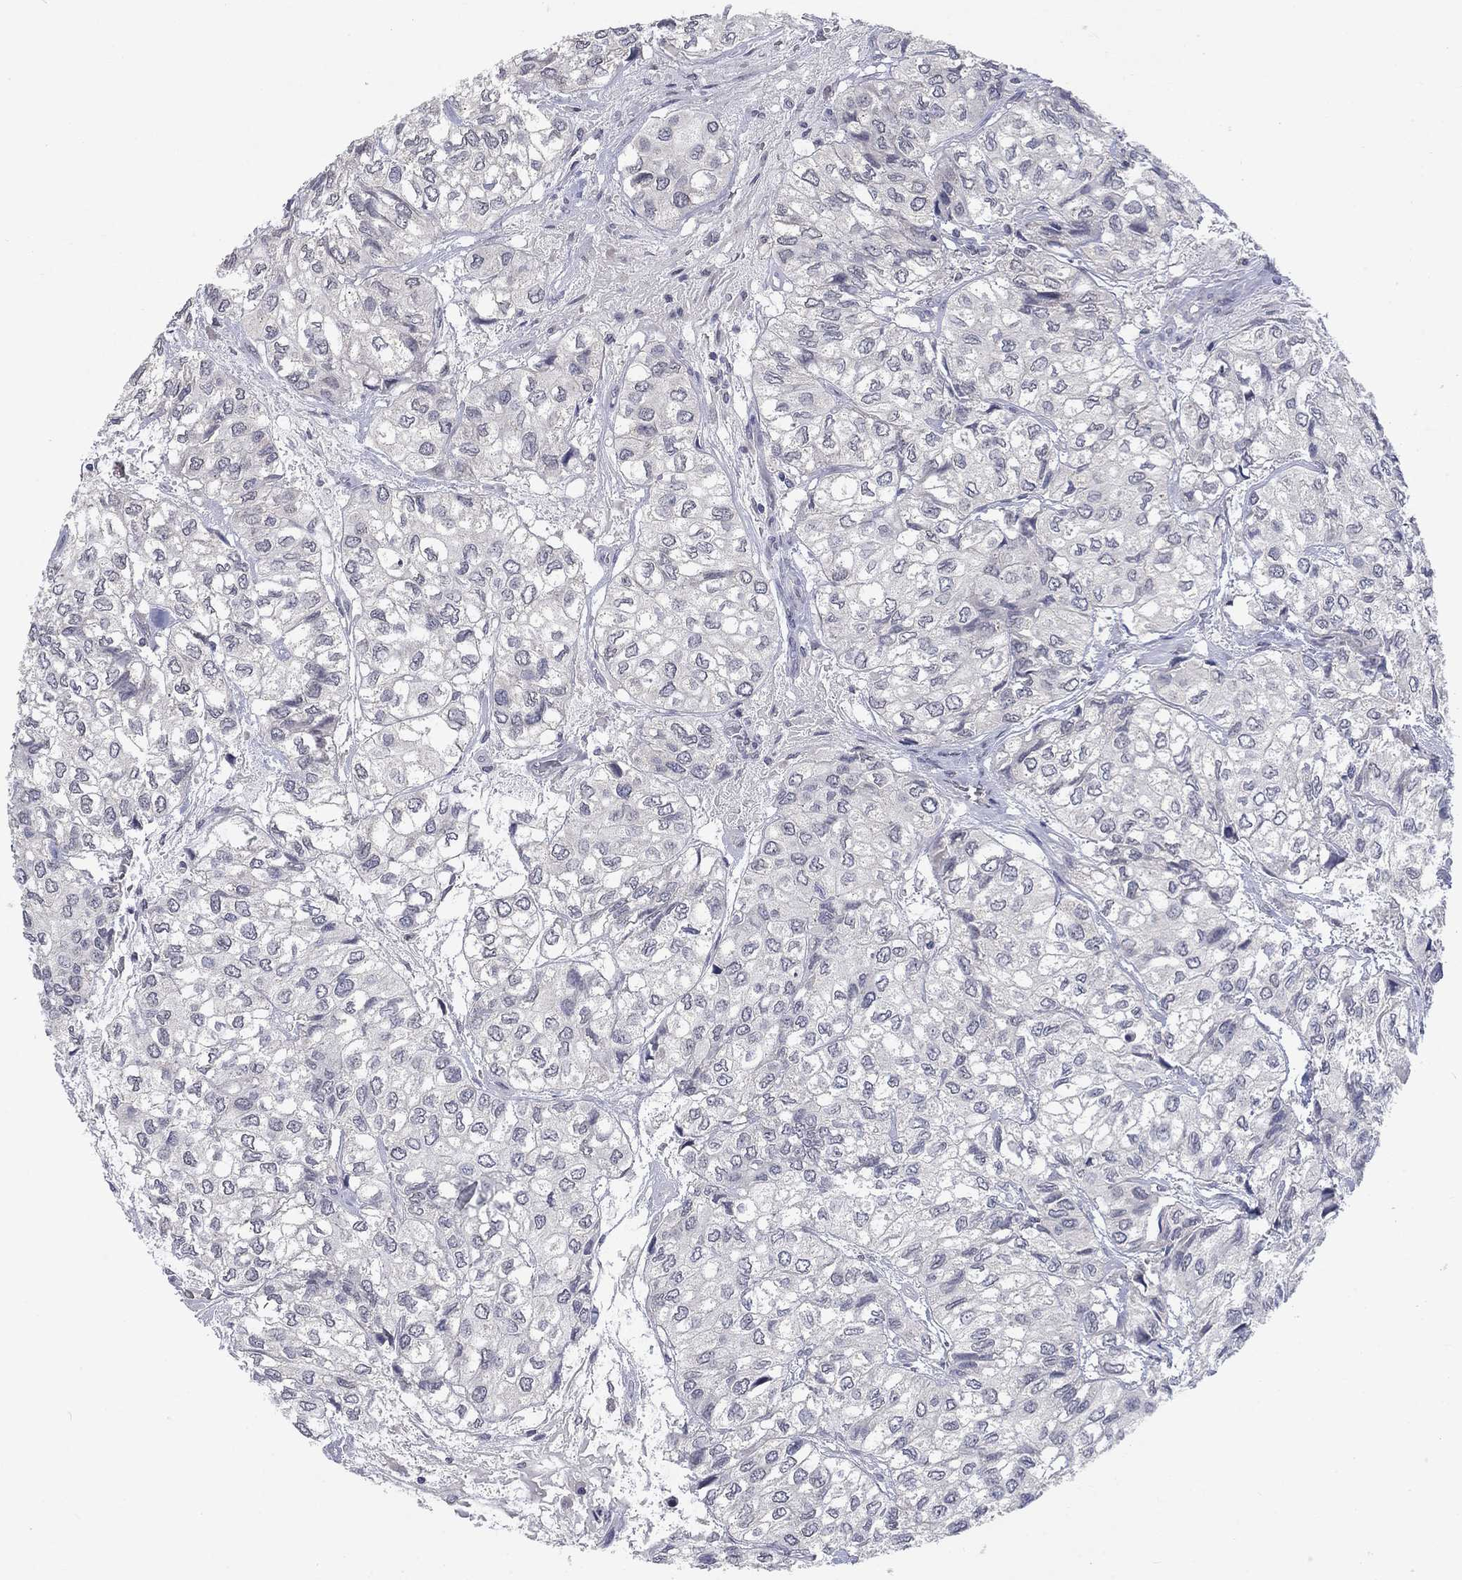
{"staining": {"intensity": "negative", "quantity": "none", "location": "none"}, "tissue": "urothelial cancer", "cell_type": "Tumor cells", "image_type": "cancer", "snomed": [{"axis": "morphology", "description": "Urothelial carcinoma, High grade"}, {"axis": "topography", "description": "Urinary bladder"}], "caption": "This is an immunohistochemistry image of human urothelial cancer. There is no staining in tumor cells.", "gene": "SPATA33", "patient": {"sex": "male", "age": 73}}